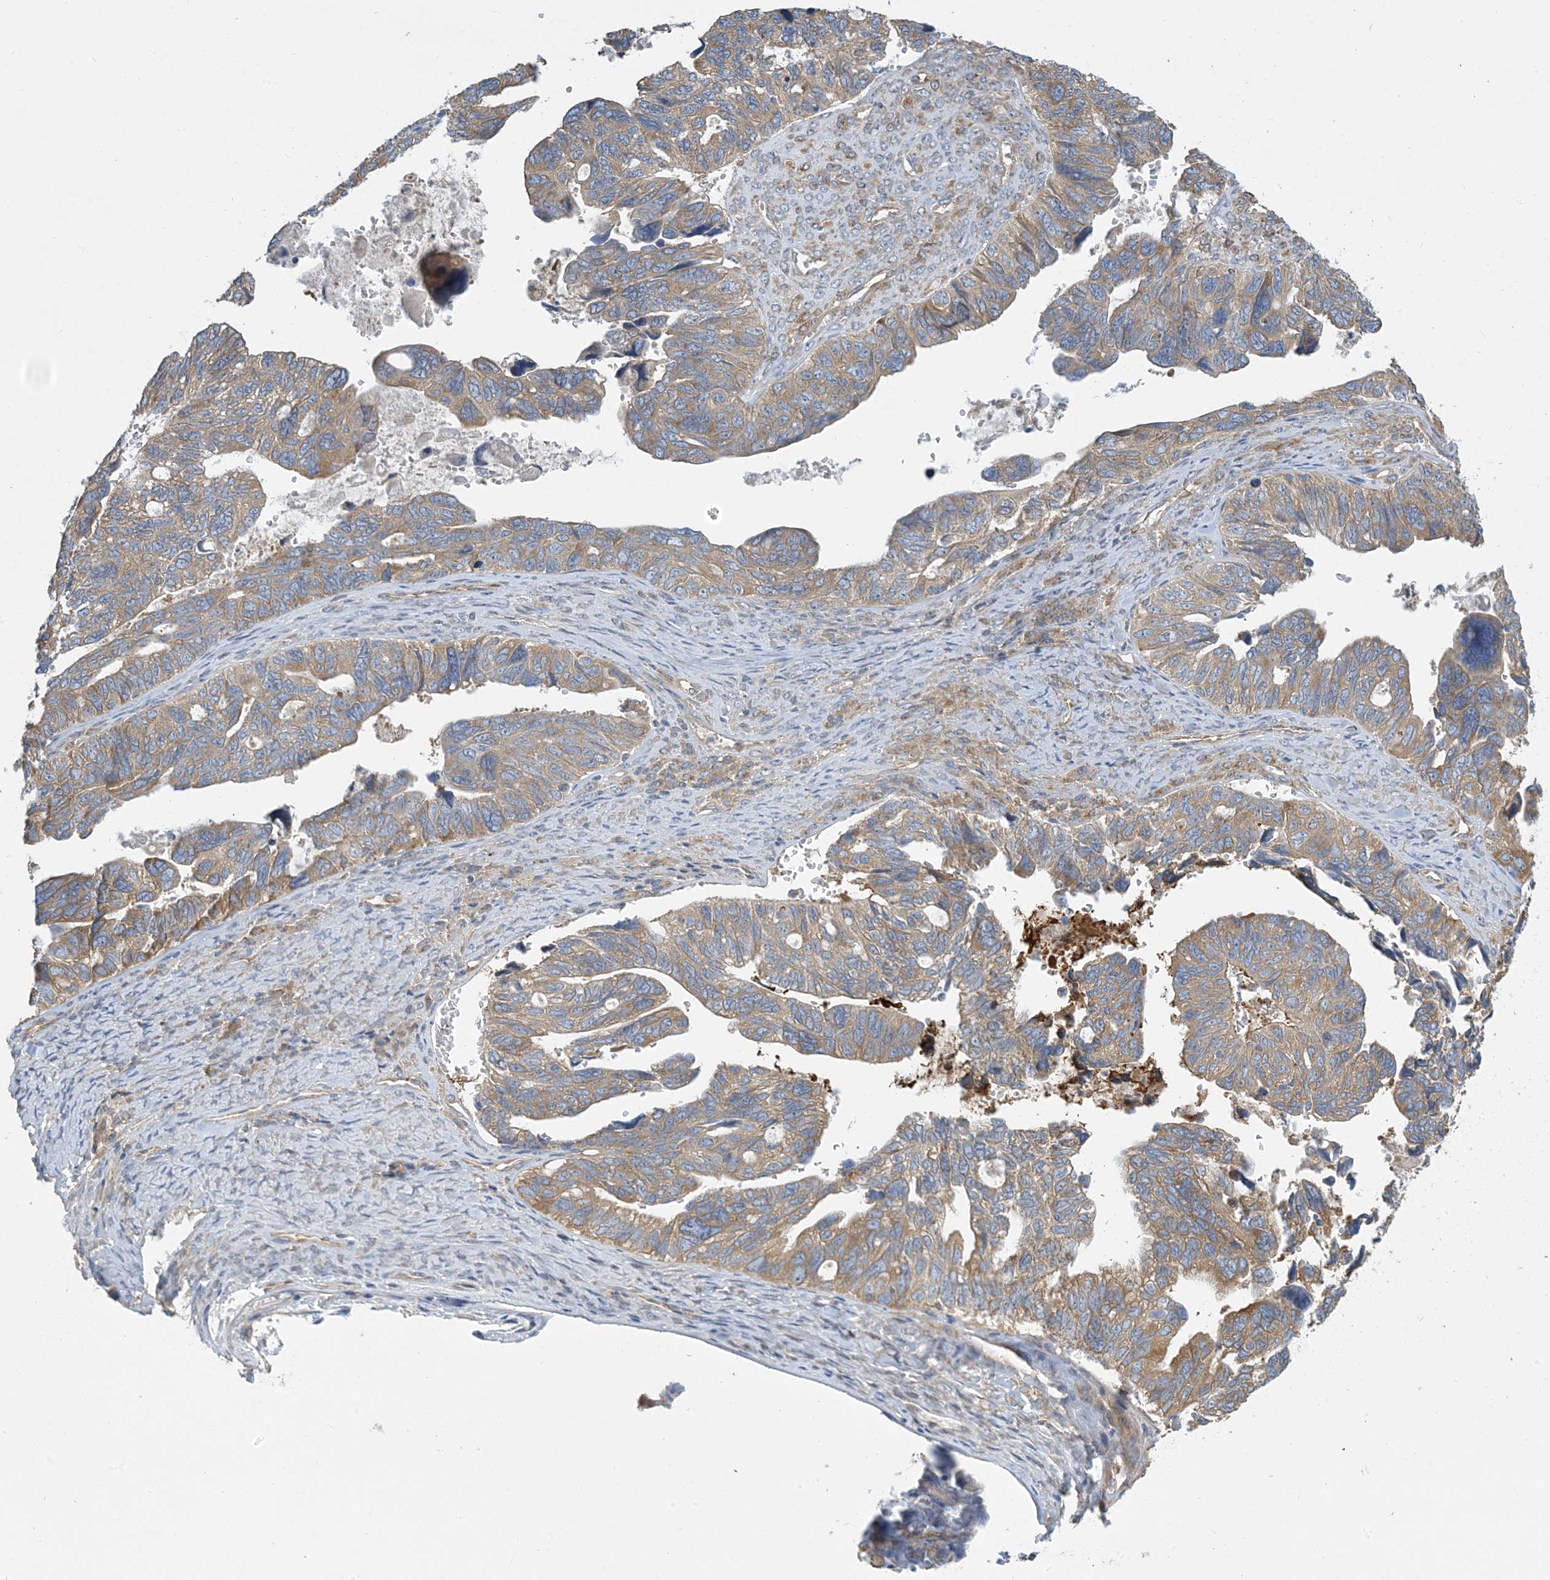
{"staining": {"intensity": "moderate", "quantity": ">75%", "location": "cytoplasmic/membranous"}, "tissue": "ovarian cancer", "cell_type": "Tumor cells", "image_type": "cancer", "snomed": [{"axis": "morphology", "description": "Cystadenocarcinoma, serous, NOS"}, {"axis": "topography", "description": "Ovary"}], "caption": "IHC (DAB (3,3'-diaminobenzidine)) staining of ovarian cancer (serous cystadenocarcinoma) demonstrates moderate cytoplasmic/membranous protein staining in approximately >75% of tumor cells.", "gene": "SIDT1", "patient": {"sex": "female", "age": 79}}